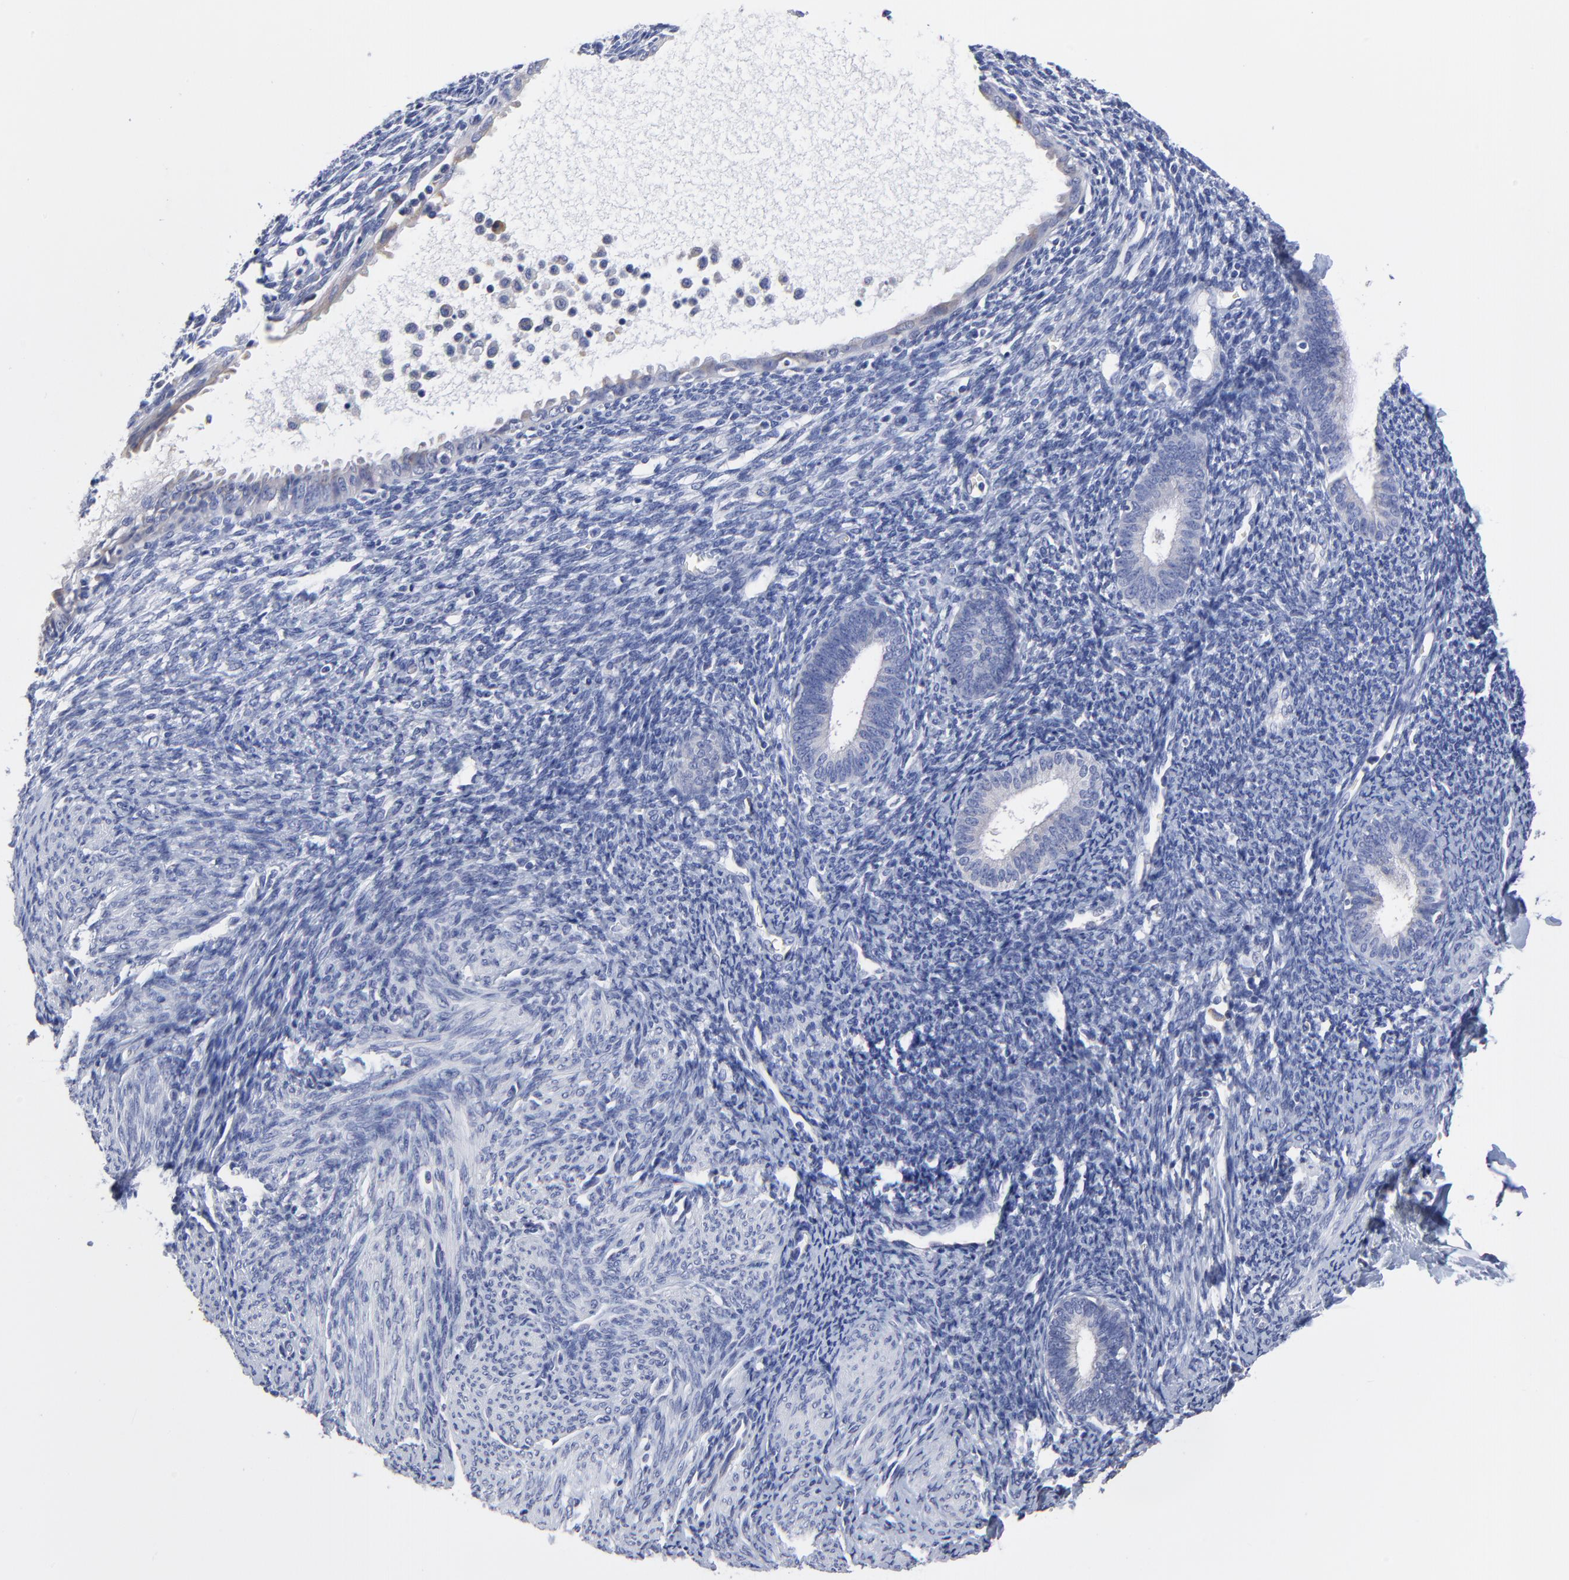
{"staining": {"intensity": "negative", "quantity": "none", "location": "none"}, "tissue": "endometrium", "cell_type": "Cells in endometrial stroma", "image_type": "normal", "snomed": [{"axis": "morphology", "description": "Normal tissue, NOS"}, {"axis": "topography", "description": "Smooth muscle"}, {"axis": "topography", "description": "Endometrium"}], "caption": "IHC photomicrograph of unremarkable endometrium stained for a protein (brown), which exhibits no expression in cells in endometrial stroma. (Brightfield microscopy of DAB immunohistochemistry (IHC) at high magnification).", "gene": "LAX1", "patient": {"sex": "female", "age": 57}}